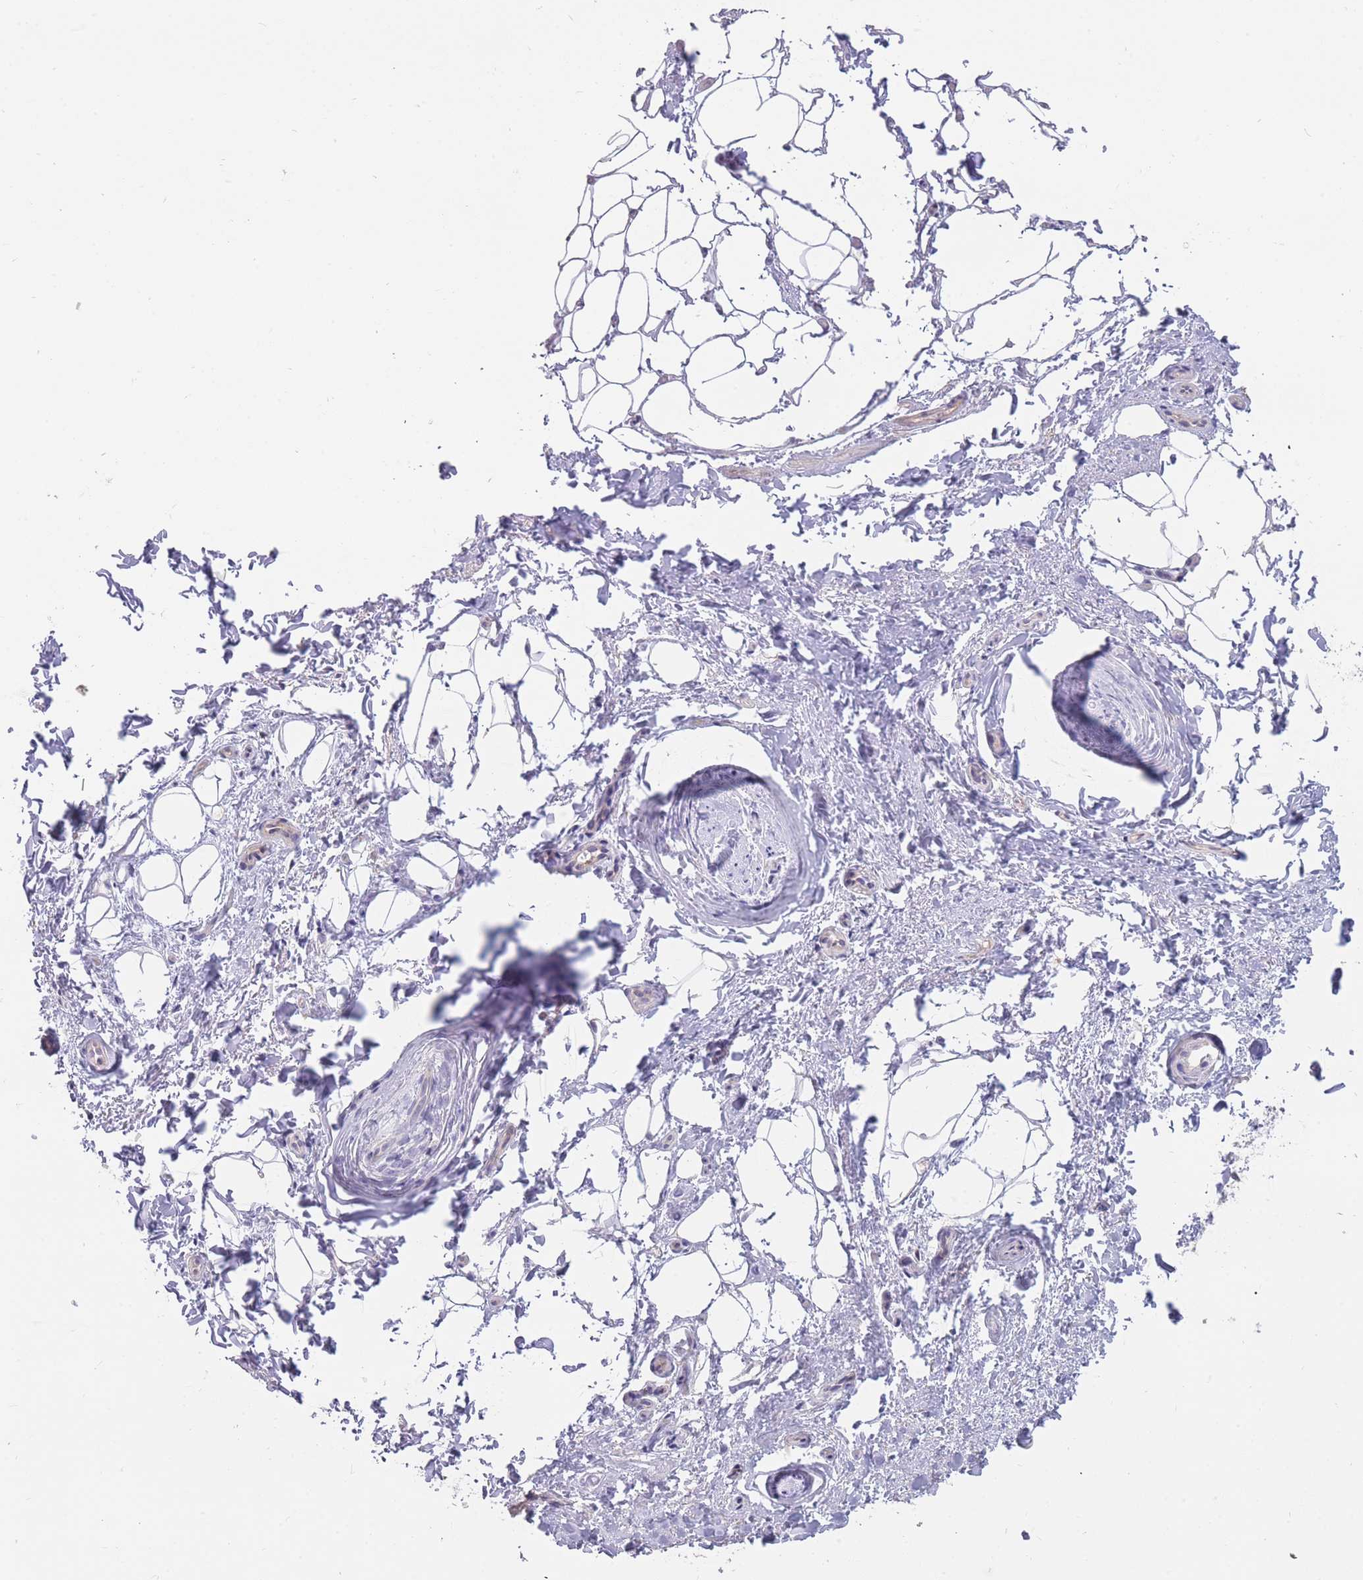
{"staining": {"intensity": "negative", "quantity": "none", "location": "none"}, "tissue": "adipose tissue", "cell_type": "Adipocytes", "image_type": "normal", "snomed": [{"axis": "morphology", "description": "Normal tissue, NOS"}, {"axis": "topography", "description": "Peripheral nerve tissue"}], "caption": "Immunohistochemistry histopathology image of benign adipose tissue stained for a protein (brown), which demonstrates no expression in adipocytes. (Stains: DAB immunohistochemistry with hematoxylin counter stain, Microscopy: brightfield microscopy at high magnification).", "gene": "TRAPPC5", "patient": {"sex": "female", "age": 61}}